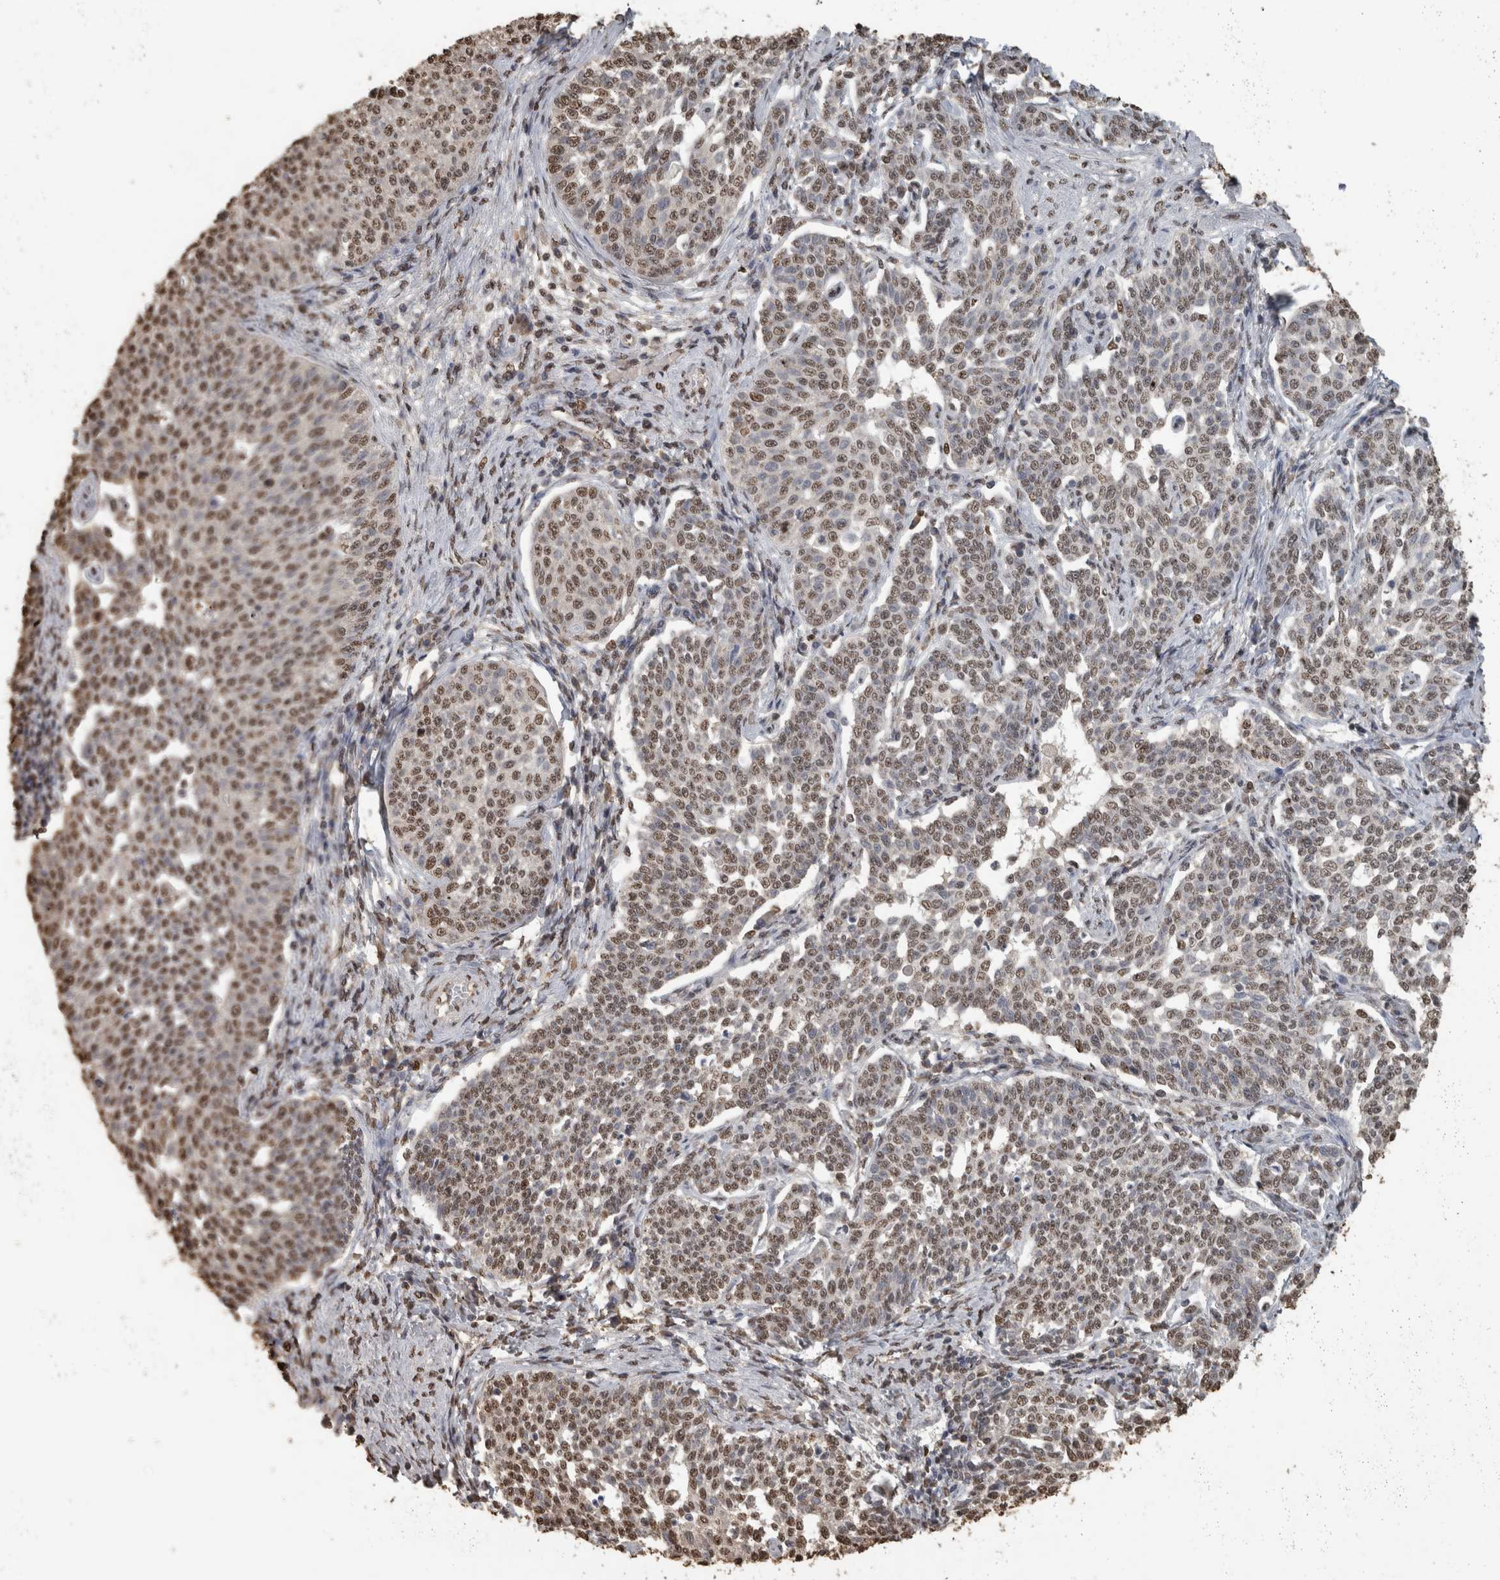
{"staining": {"intensity": "moderate", "quantity": ">75%", "location": "nuclear"}, "tissue": "cervical cancer", "cell_type": "Tumor cells", "image_type": "cancer", "snomed": [{"axis": "morphology", "description": "Squamous cell carcinoma, NOS"}, {"axis": "topography", "description": "Cervix"}], "caption": "Immunohistochemistry of human cervical squamous cell carcinoma demonstrates medium levels of moderate nuclear expression in about >75% of tumor cells.", "gene": "HAND2", "patient": {"sex": "female", "age": 34}}